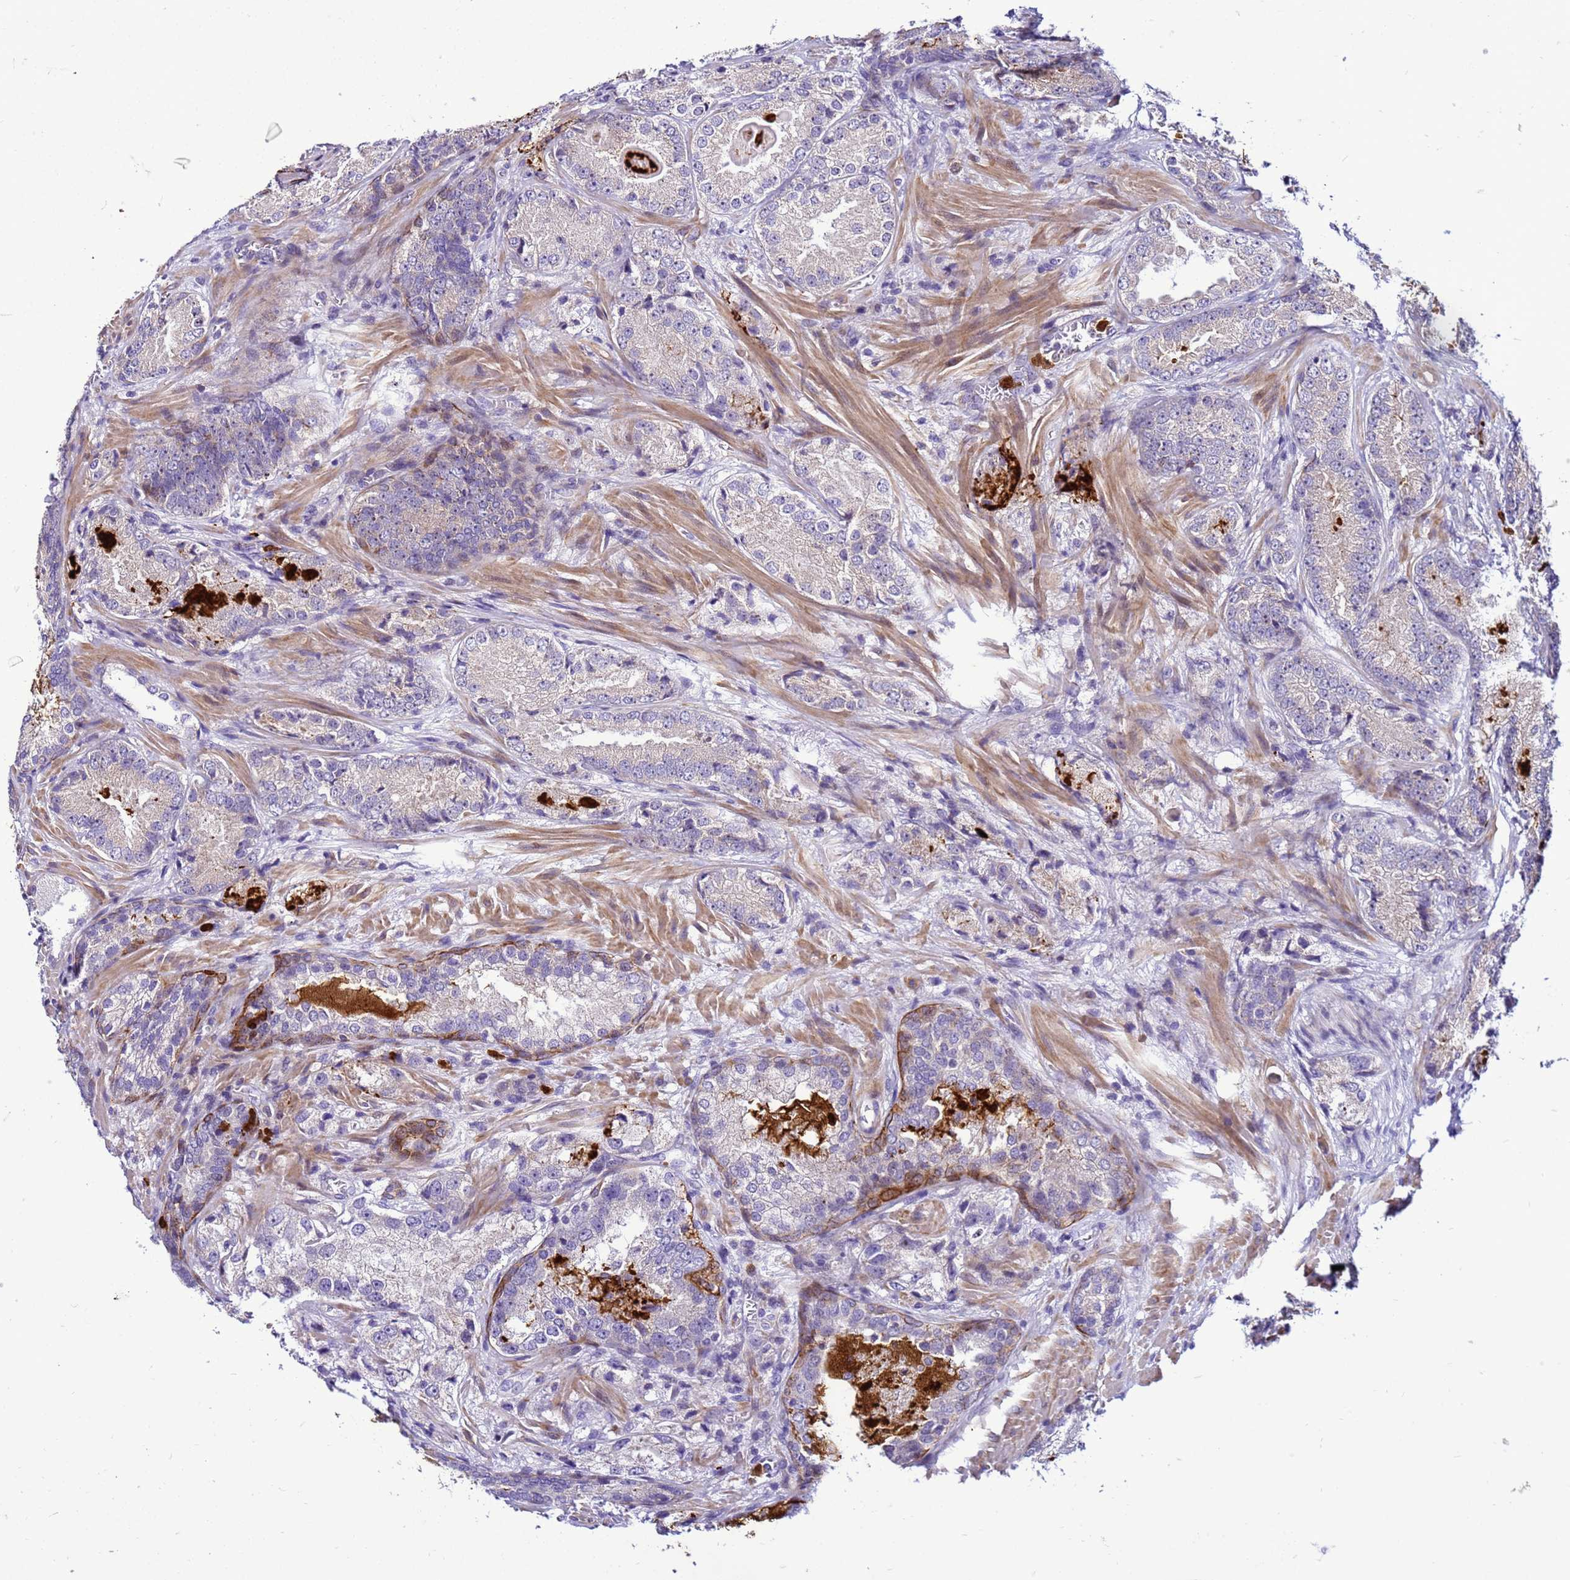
{"staining": {"intensity": "negative", "quantity": "none", "location": "none"}, "tissue": "prostate cancer", "cell_type": "Tumor cells", "image_type": "cancer", "snomed": [{"axis": "morphology", "description": "Adenocarcinoma, Low grade"}, {"axis": "topography", "description": "Prostate"}], "caption": "This is an IHC histopathology image of human prostate cancer. There is no expression in tumor cells.", "gene": "VPS4B", "patient": {"sex": "male", "age": 74}}